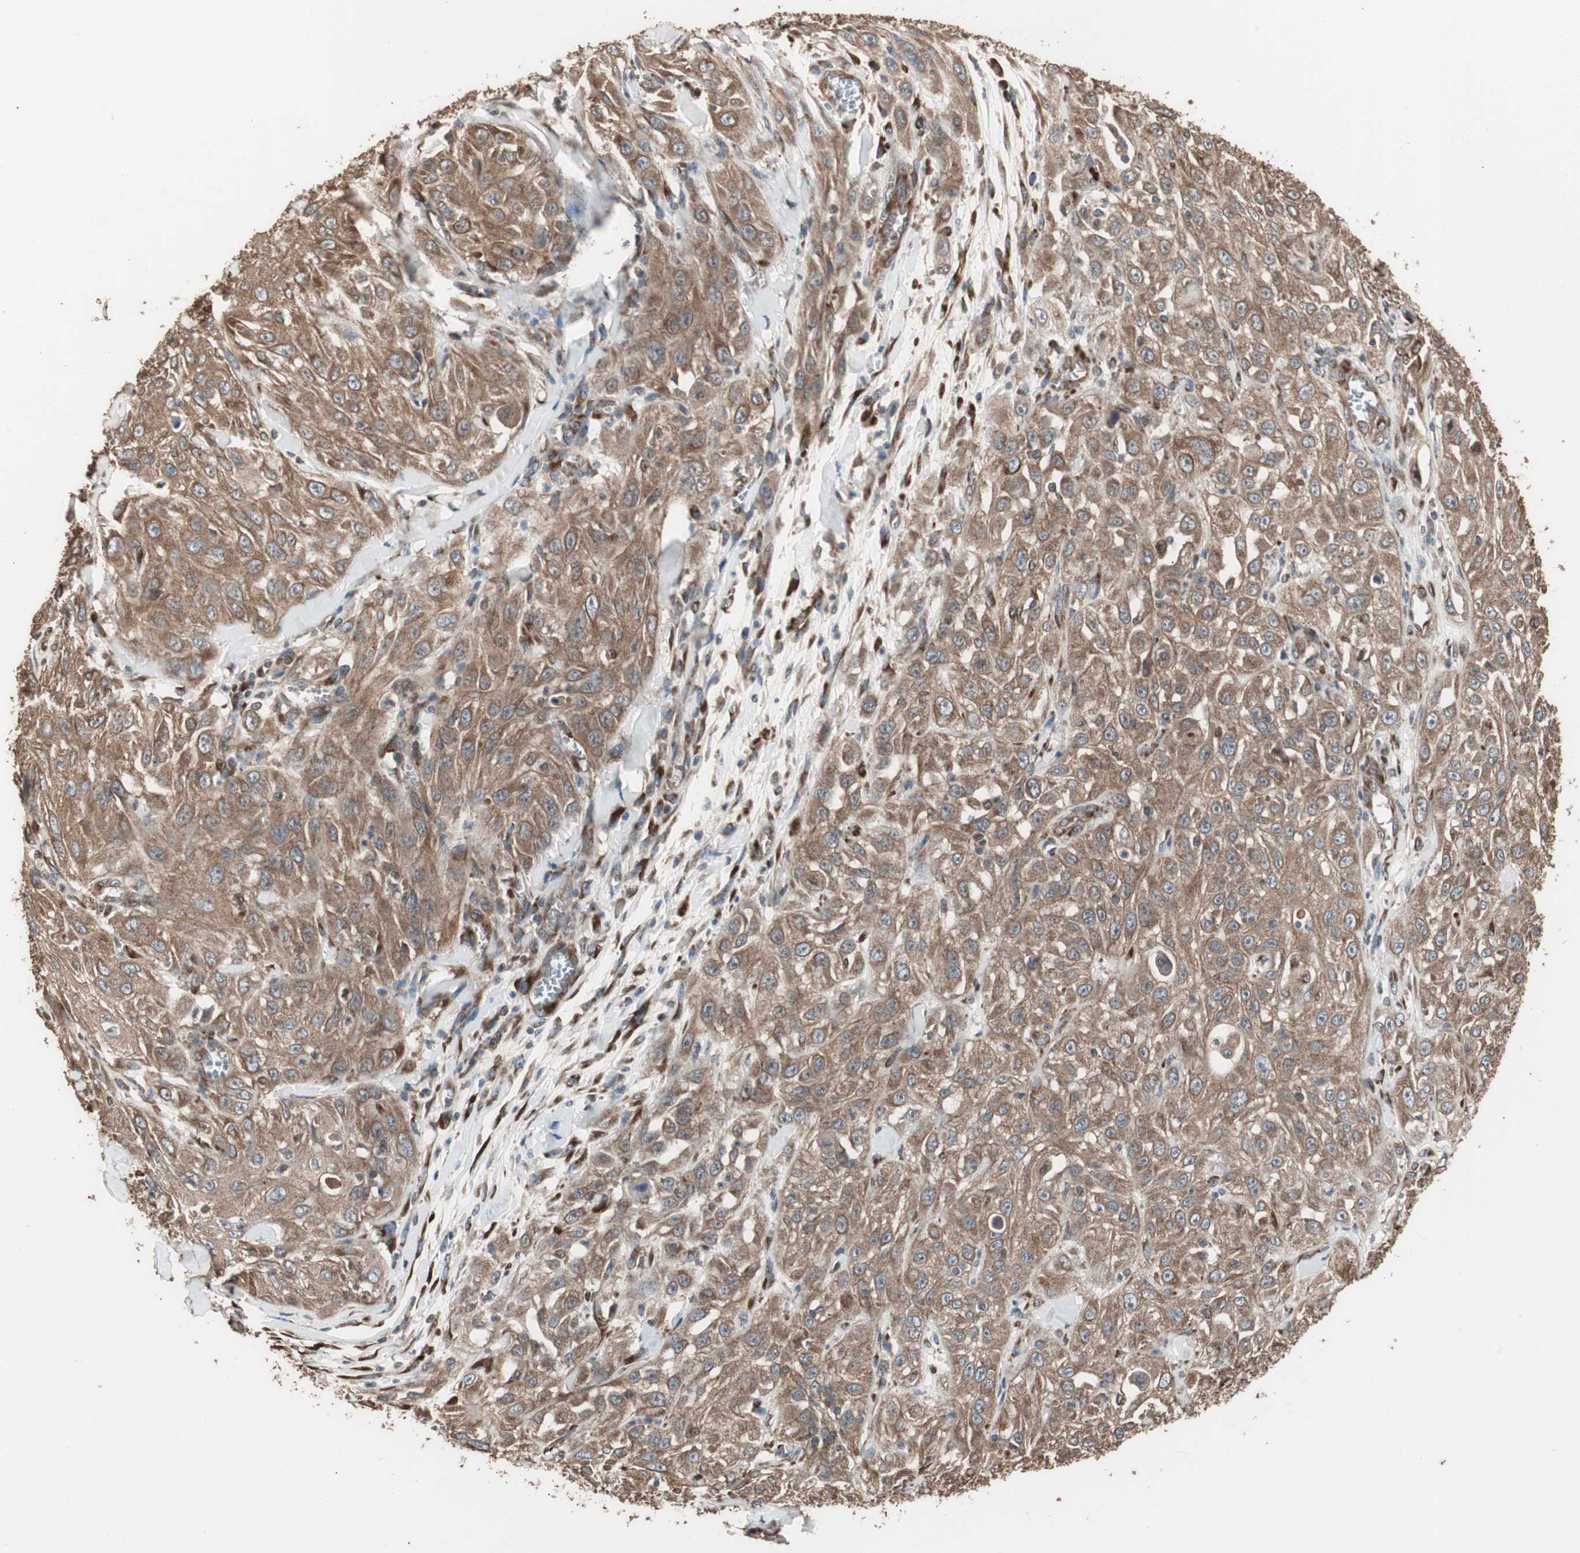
{"staining": {"intensity": "moderate", "quantity": ">75%", "location": "cytoplasmic/membranous"}, "tissue": "skin cancer", "cell_type": "Tumor cells", "image_type": "cancer", "snomed": [{"axis": "morphology", "description": "Squamous cell carcinoma, NOS"}, {"axis": "morphology", "description": "Squamous cell carcinoma, metastatic, NOS"}, {"axis": "topography", "description": "Skin"}, {"axis": "topography", "description": "Lymph node"}], "caption": "Tumor cells demonstrate moderate cytoplasmic/membranous staining in about >75% of cells in skin cancer (metastatic squamous cell carcinoma). The staining was performed using DAB, with brown indicating positive protein expression. Nuclei are stained blue with hematoxylin.", "gene": "LZTS1", "patient": {"sex": "male", "age": 75}}